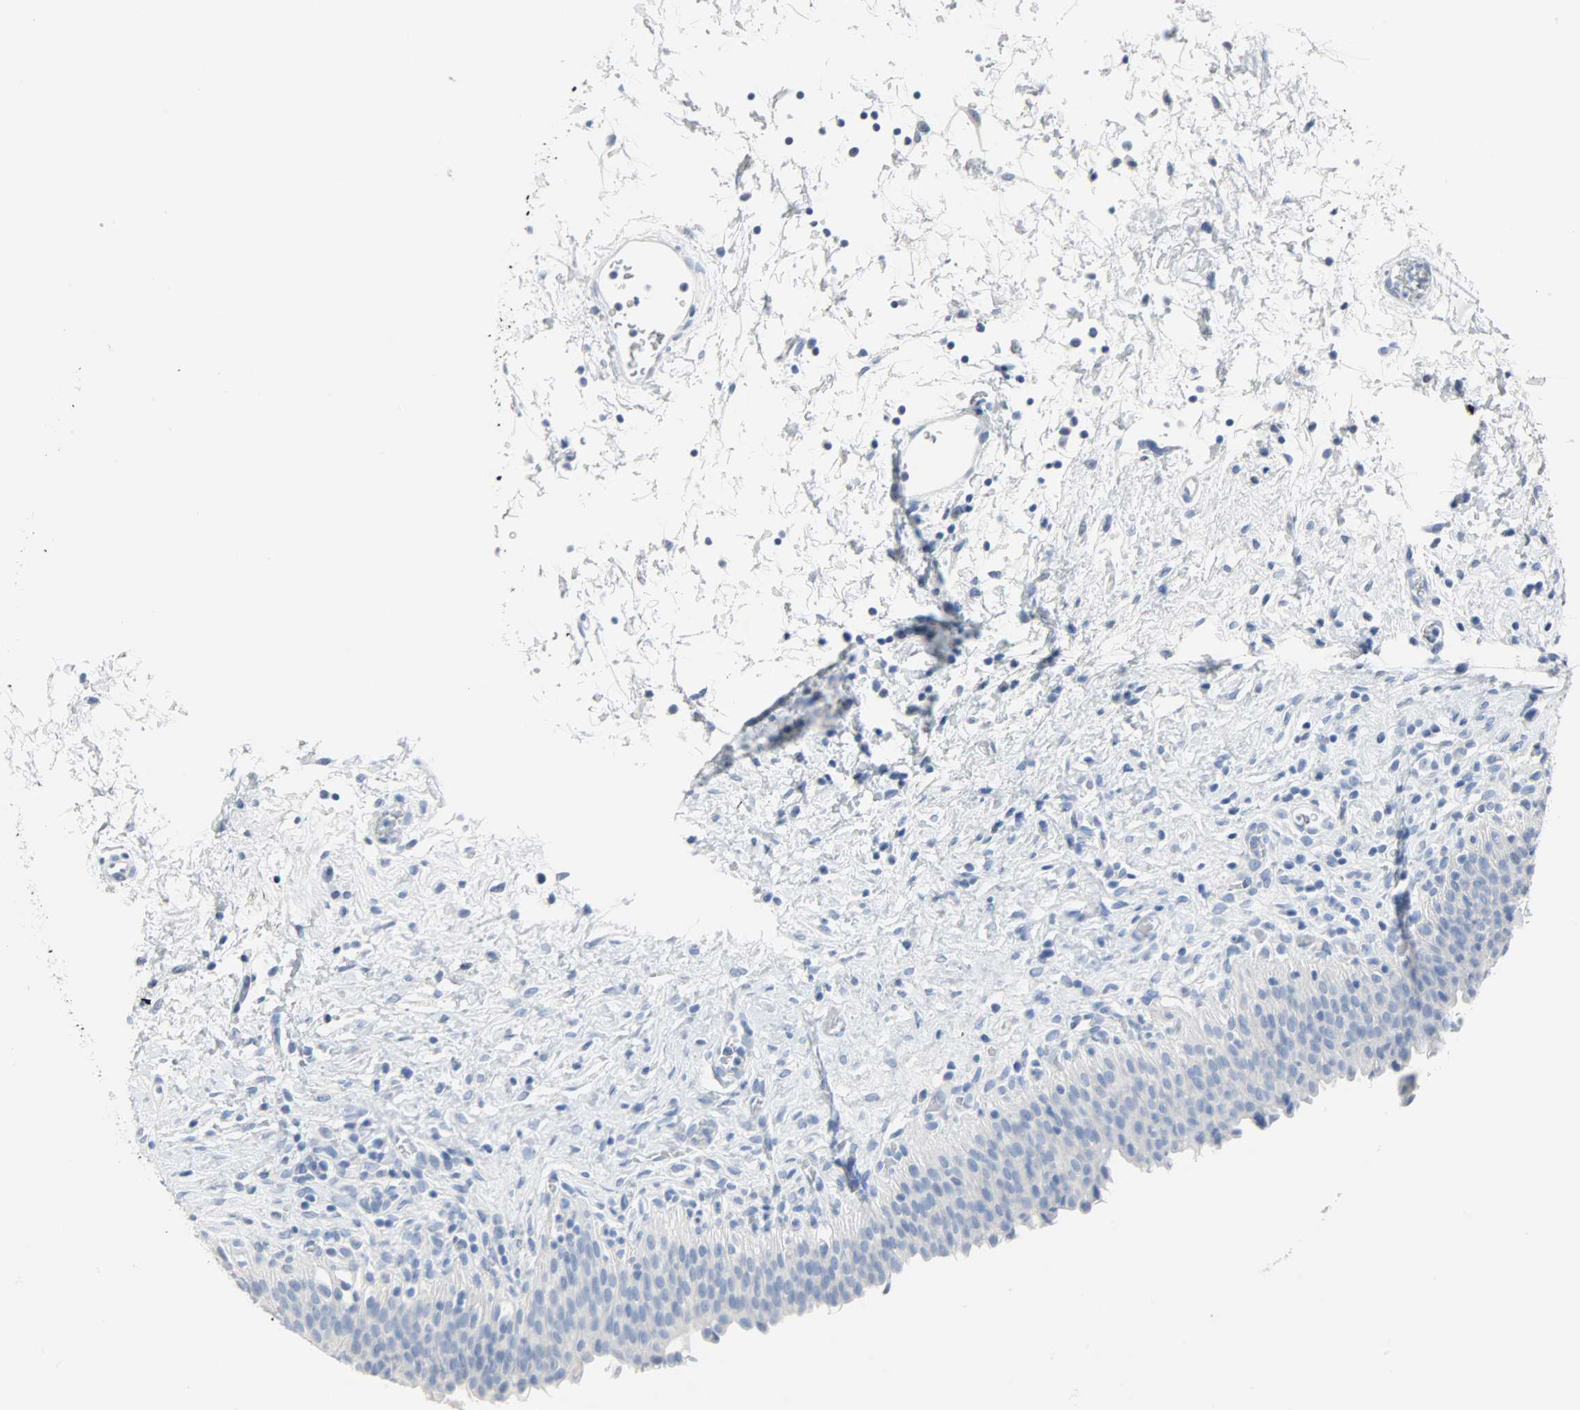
{"staining": {"intensity": "negative", "quantity": "none", "location": "none"}, "tissue": "urinary bladder", "cell_type": "Urothelial cells", "image_type": "normal", "snomed": [{"axis": "morphology", "description": "Normal tissue, NOS"}, {"axis": "topography", "description": "Urinary bladder"}], "caption": "Immunohistochemical staining of benign human urinary bladder demonstrates no significant staining in urothelial cells. (DAB IHC, high magnification).", "gene": "CA3", "patient": {"sex": "male", "age": 51}}